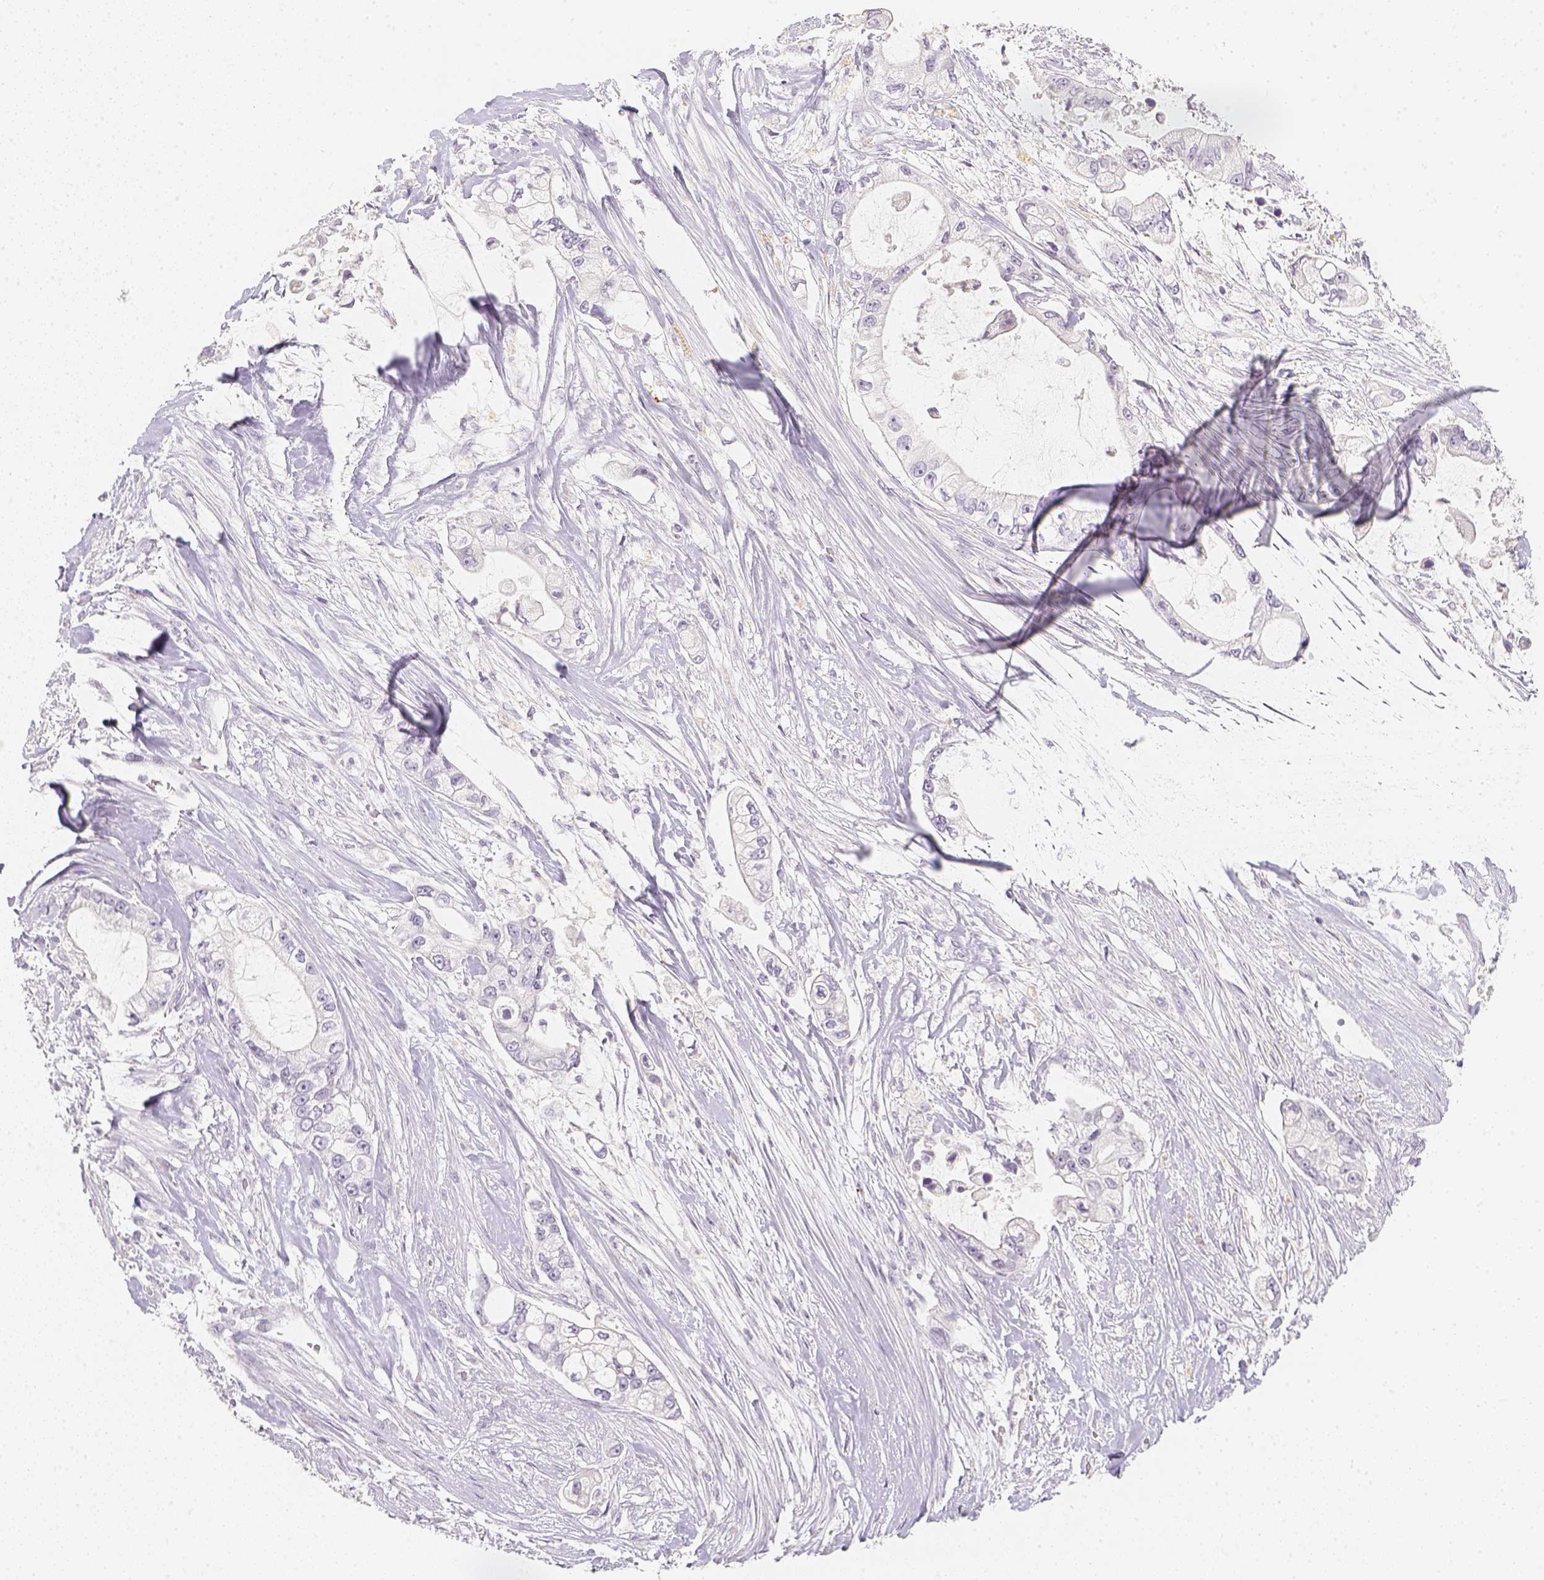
{"staining": {"intensity": "negative", "quantity": "none", "location": "none"}, "tissue": "pancreatic cancer", "cell_type": "Tumor cells", "image_type": "cancer", "snomed": [{"axis": "morphology", "description": "Adenocarcinoma, NOS"}, {"axis": "topography", "description": "Pancreas"}], "caption": "This is an immunohistochemistry (IHC) photomicrograph of pancreatic cancer (adenocarcinoma). There is no expression in tumor cells.", "gene": "SLC18A1", "patient": {"sex": "female", "age": 69}}